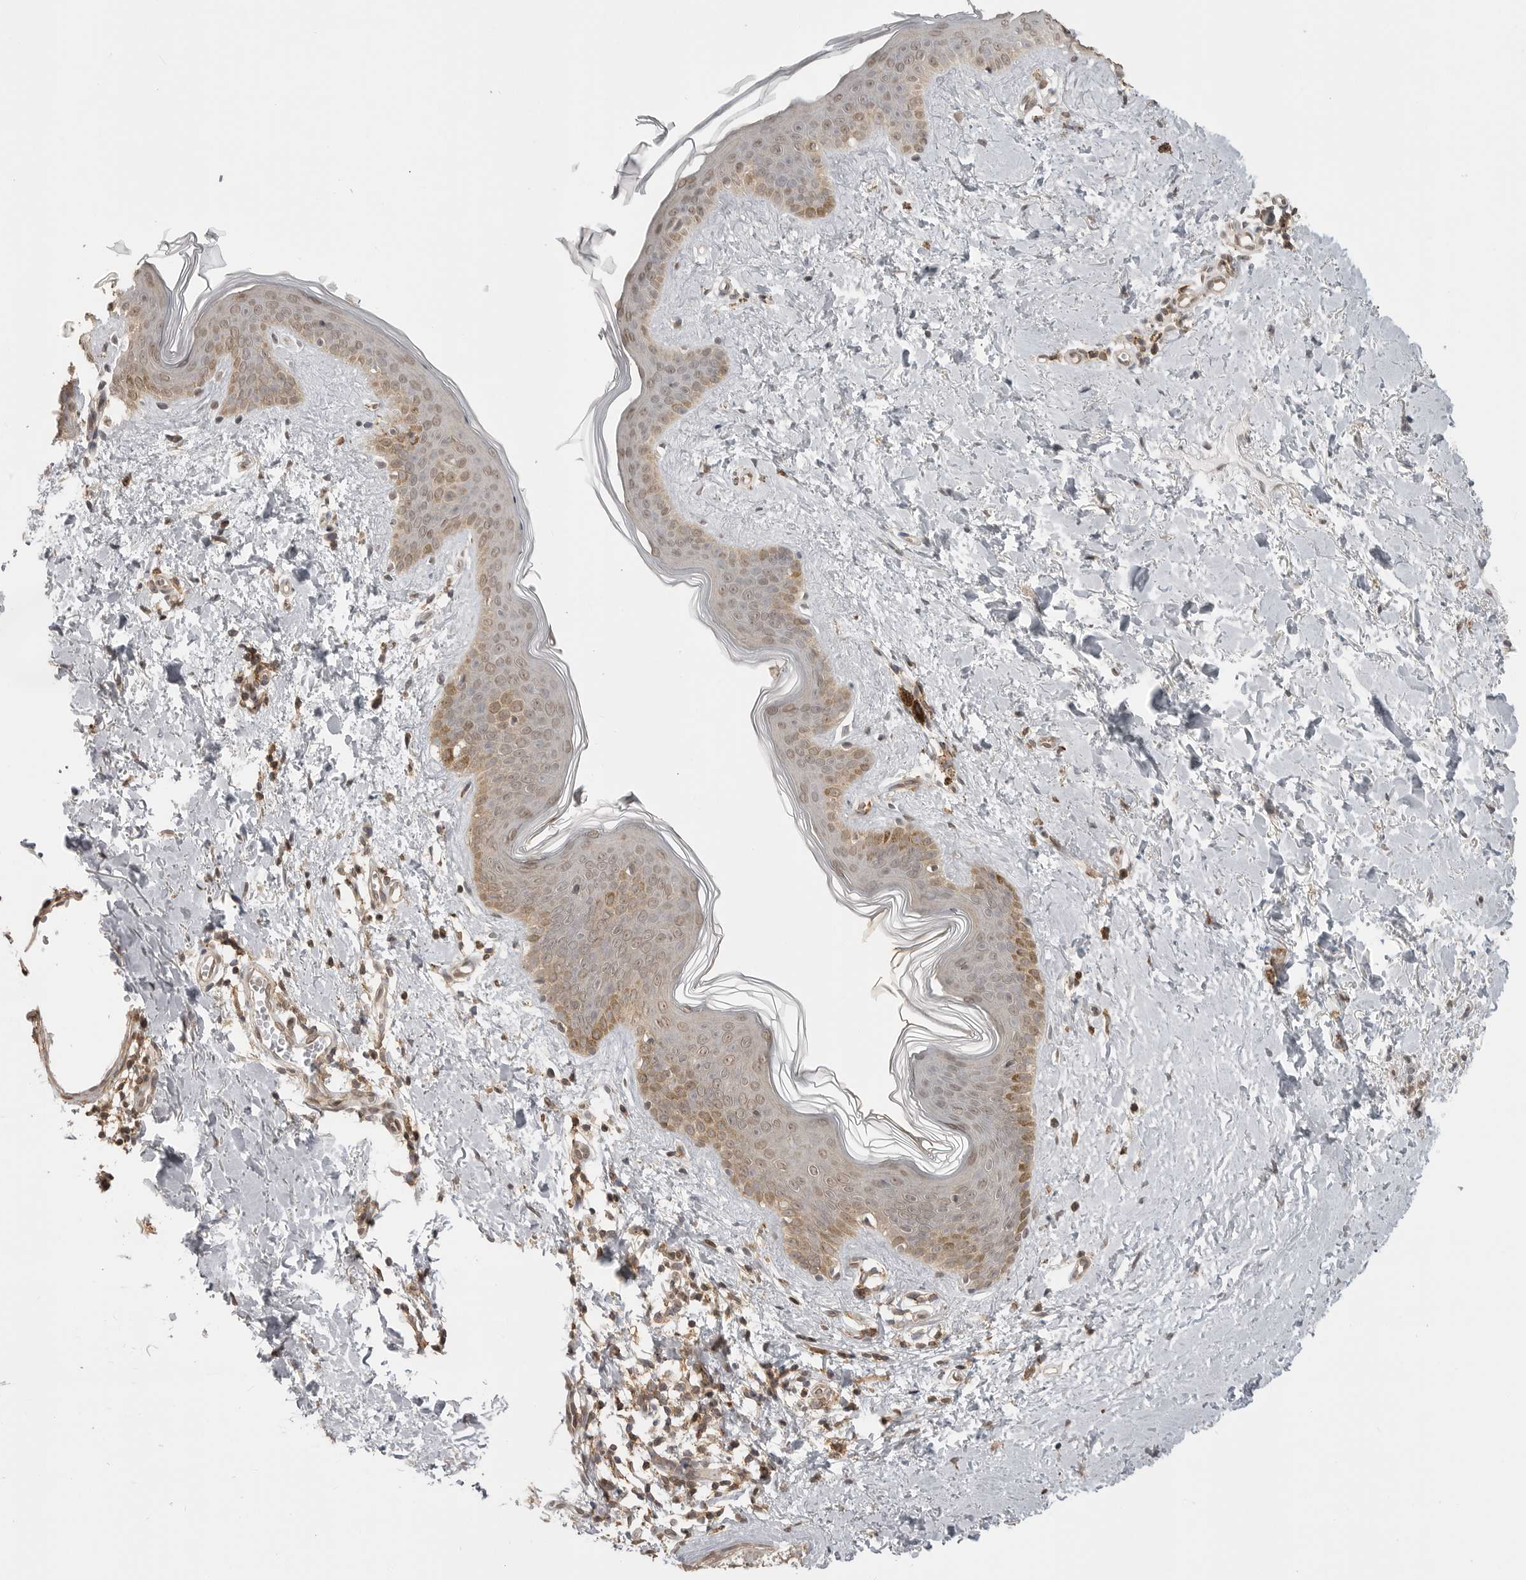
{"staining": {"intensity": "moderate", "quantity": ">75%", "location": "cytoplasmic/membranous"}, "tissue": "skin", "cell_type": "Fibroblasts", "image_type": "normal", "snomed": [{"axis": "morphology", "description": "Normal tissue, NOS"}, {"axis": "topography", "description": "Skin"}], "caption": "Immunohistochemical staining of unremarkable human skin demonstrates moderate cytoplasmic/membranous protein staining in approximately >75% of fibroblasts.", "gene": "GPC2", "patient": {"sex": "female", "age": 46}}